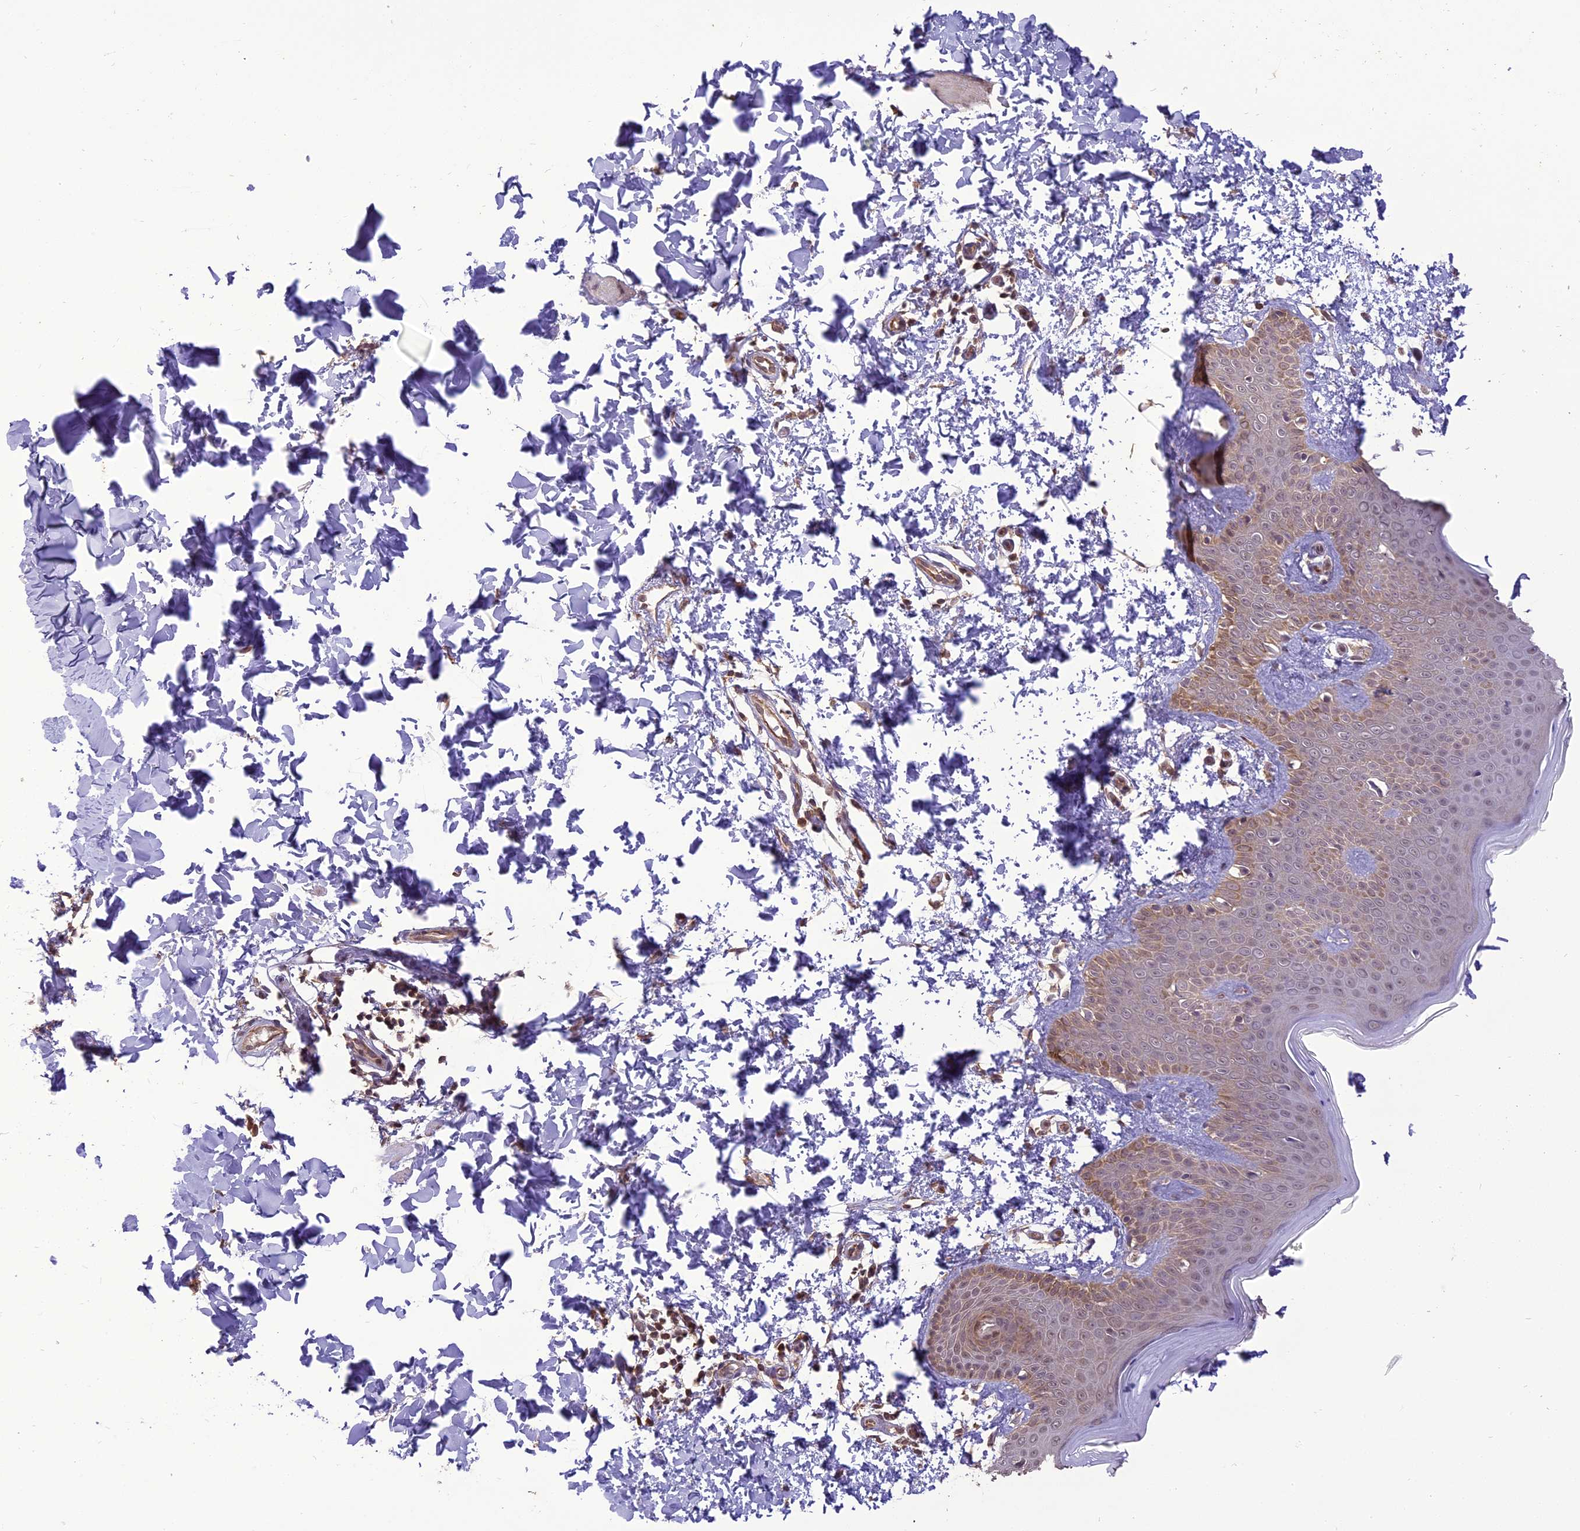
{"staining": {"intensity": "weak", "quantity": "25%-75%", "location": "cytoplasmic/membranous,nuclear"}, "tissue": "skin", "cell_type": "Fibroblasts", "image_type": "normal", "snomed": [{"axis": "morphology", "description": "Normal tissue, NOS"}, {"axis": "topography", "description": "Skin"}], "caption": "A micrograph of skin stained for a protein reveals weak cytoplasmic/membranous,nuclear brown staining in fibroblasts. (DAB IHC, brown staining for protein, blue staining for nuclei).", "gene": "TIGD7", "patient": {"sex": "male", "age": 36}}